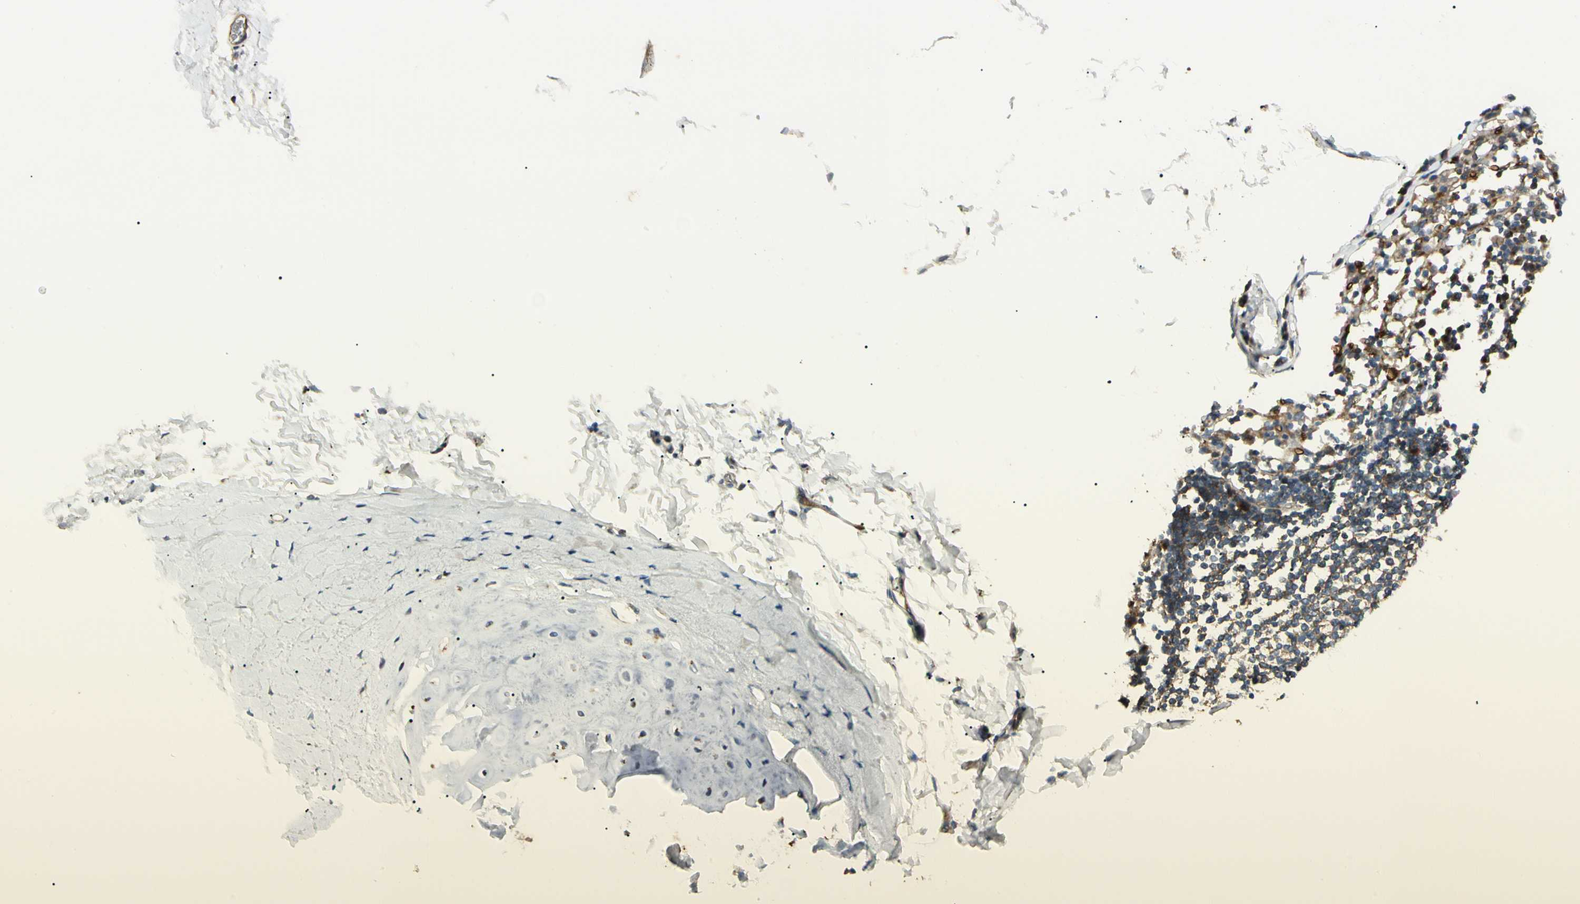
{"staining": {"intensity": "moderate", "quantity": "25%-75%", "location": "cytoplasmic/membranous"}, "tissue": "adipose tissue", "cell_type": "Adipocytes", "image_type": "normal", "snomed": [{"axis": "morphology", "description": "Normal tissue, NOS"}, {"axis": "topography", "description": "Cartilage tissue"}, {"axis": "topography", "description": "Bronchus"}], "caption": "The photomicrograph reveals staining of unremarkable adipose tissue, revealing moderate cytoplasmic/membranous protein expression (brown color) within adipocytes.", "gene": "ABCA3", "patient": {"sex": "female", "age": 73}}